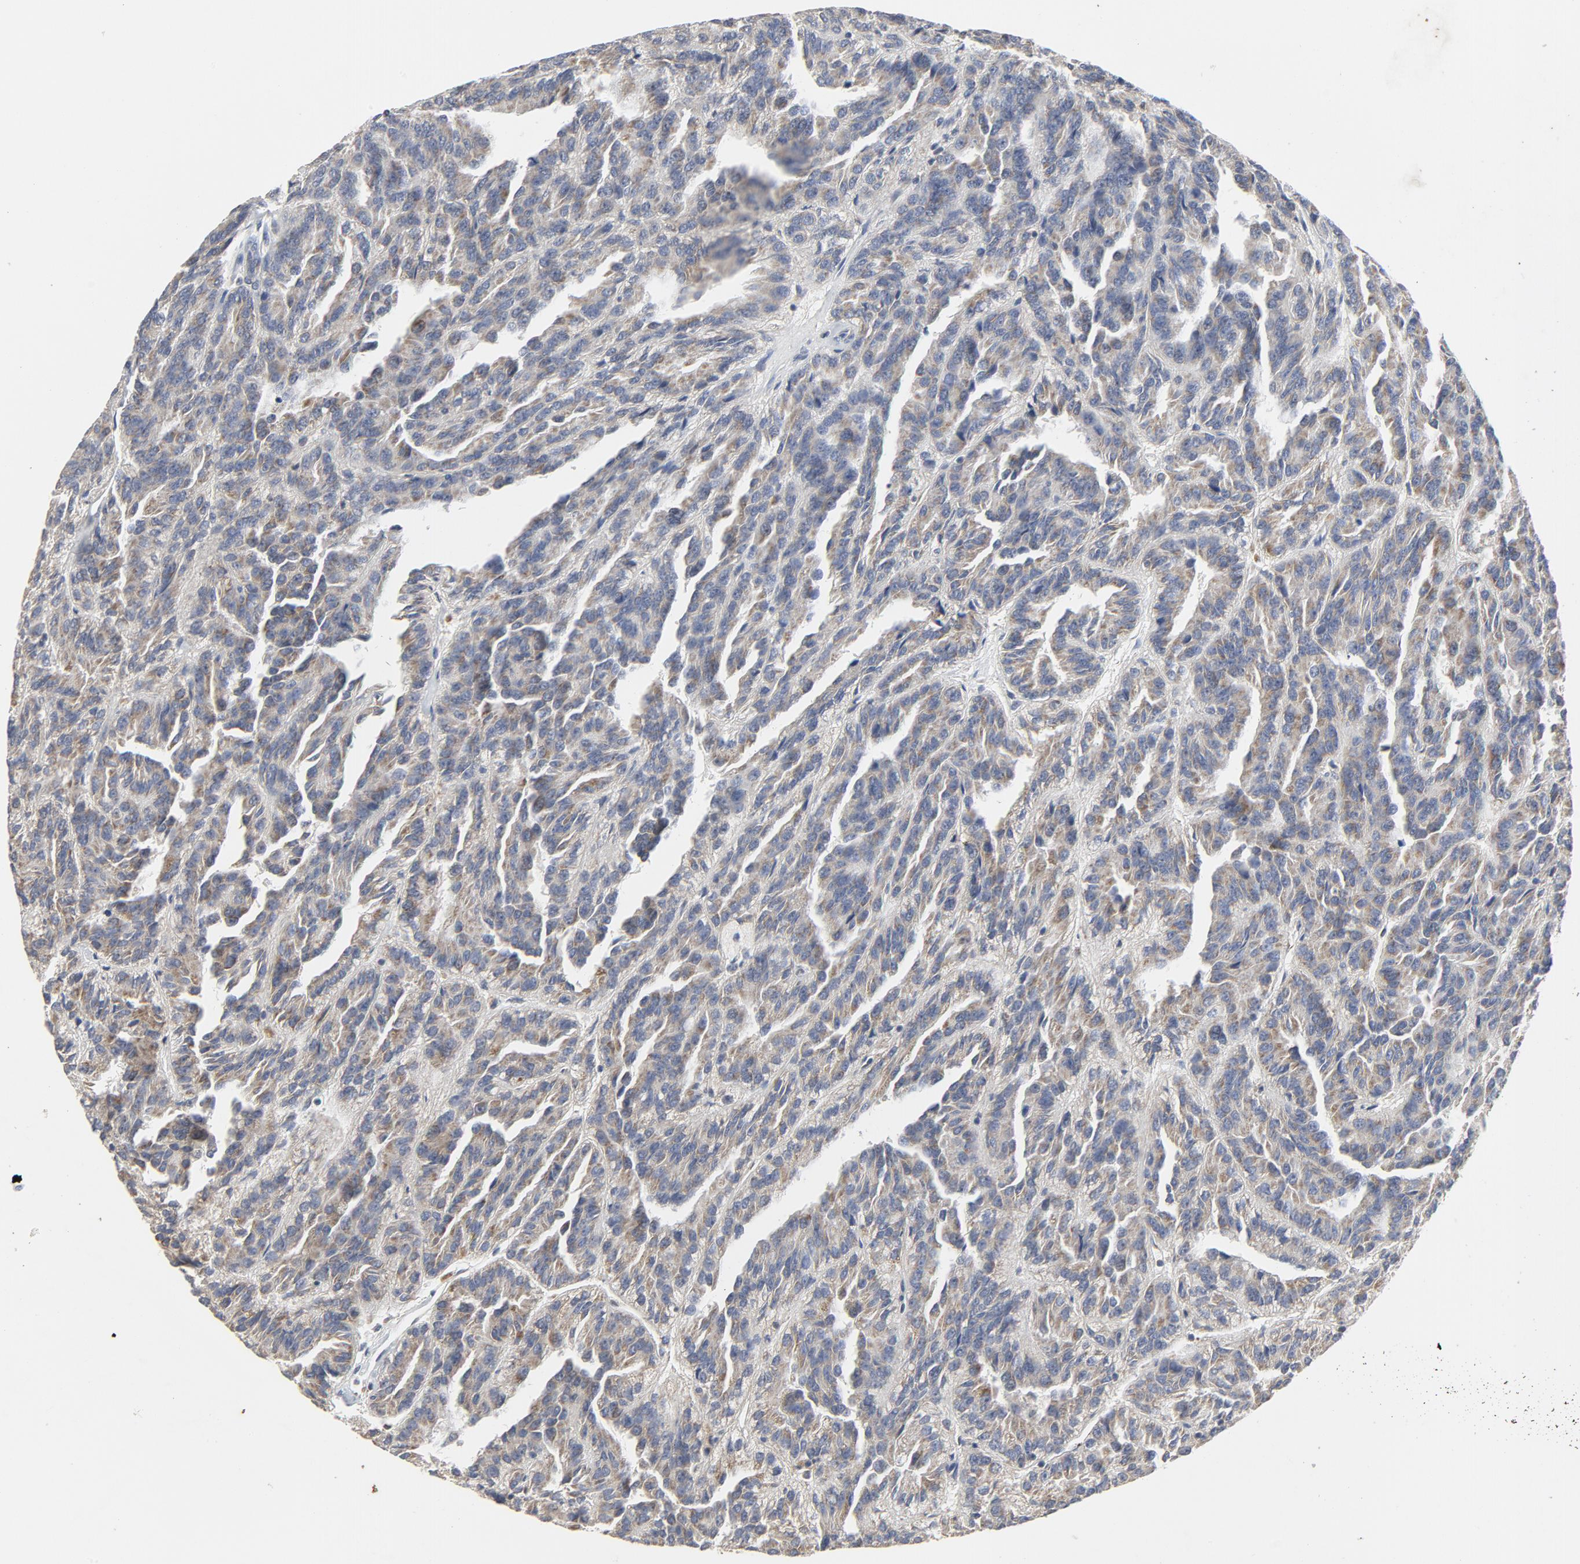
{"staining": {"intensity": "strong", "quantity": ">75%", "location": "cytoplasmic/membranous"}, "tissue": "renal cancer", "cell_type": "Tumor cells", "image_type": "cancer", "snomed": [{"axis": "morphology", "description": "Adenocarcinoma, NOS"}, {"axis": "topography", "description": "Kidney"}], "caption": "IHC staining of renal adenocarcinoma, which exhibits high levels of strong cytoplasmic/membranous positivity in approximately >75% of tumor cells indicating strong cytoplasmic/membranous protein staining. The staining was performed using DAB (3,3'-diaminobenzidine) (brown) for protein detection and nuclei were counterstained in hematoxylin (blue).", "gene": "C14orf119", "patient": {"sex": "male", "age": 46}}